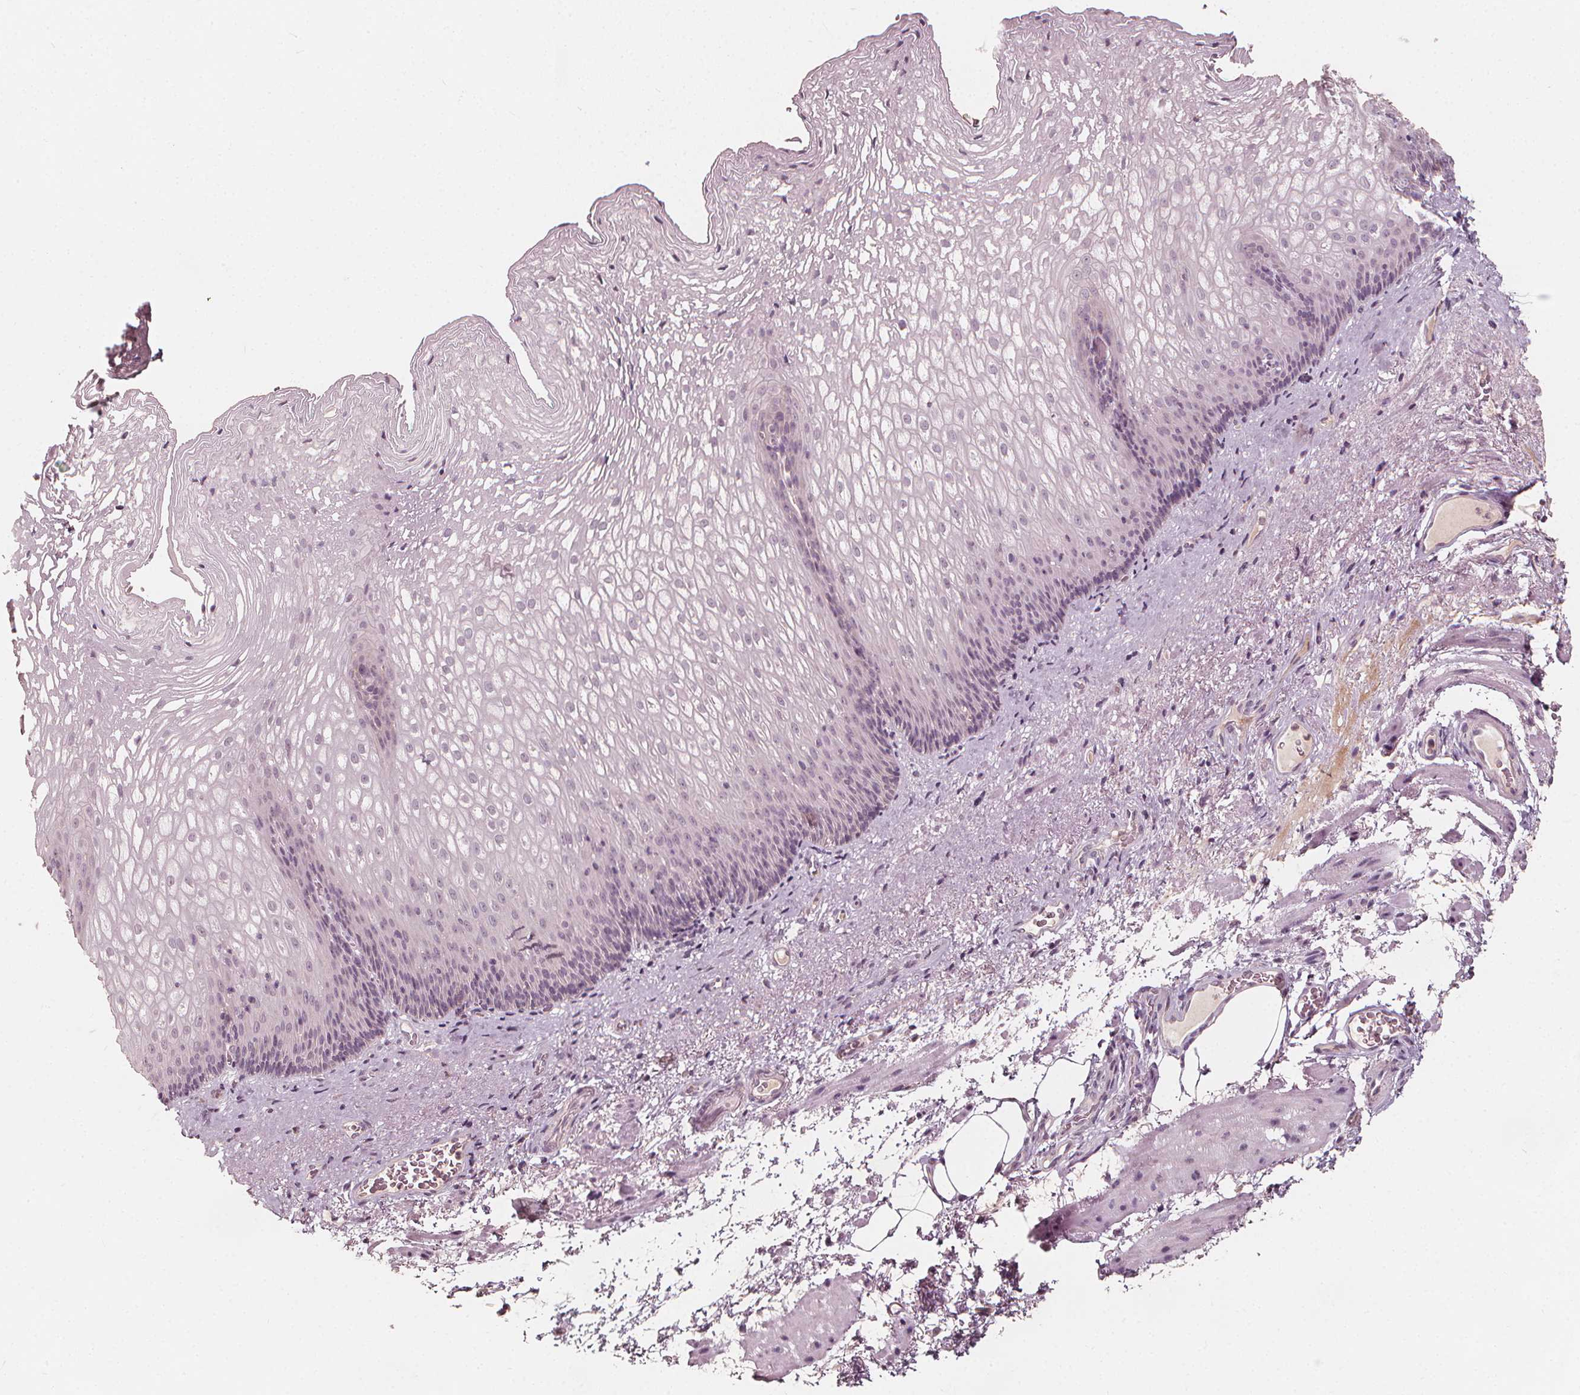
{"staining": {"intensity": "negative", "quantity": "none", "location": "none"}, "tissue": "esophagus", "cell_type": "Squamous epithelial cells", "image_type": "normal", "snomed": [{"axis": "morphology", "description": "Normal tissue, NOS"}, {"axis": "topography", "description": "Esophagus"}], "caption": "DAB (3,3'-diaminobenzidine) immunohistochemical staining of benign esophagus demonstrates no significant expression in squamous epithelial cells. (DAB (3,3'-diaminobenzidine) IHC with hematoxylin counter stain).", "gene": "NPC1L1", "patient": {"sex": "male", "age": 76}}